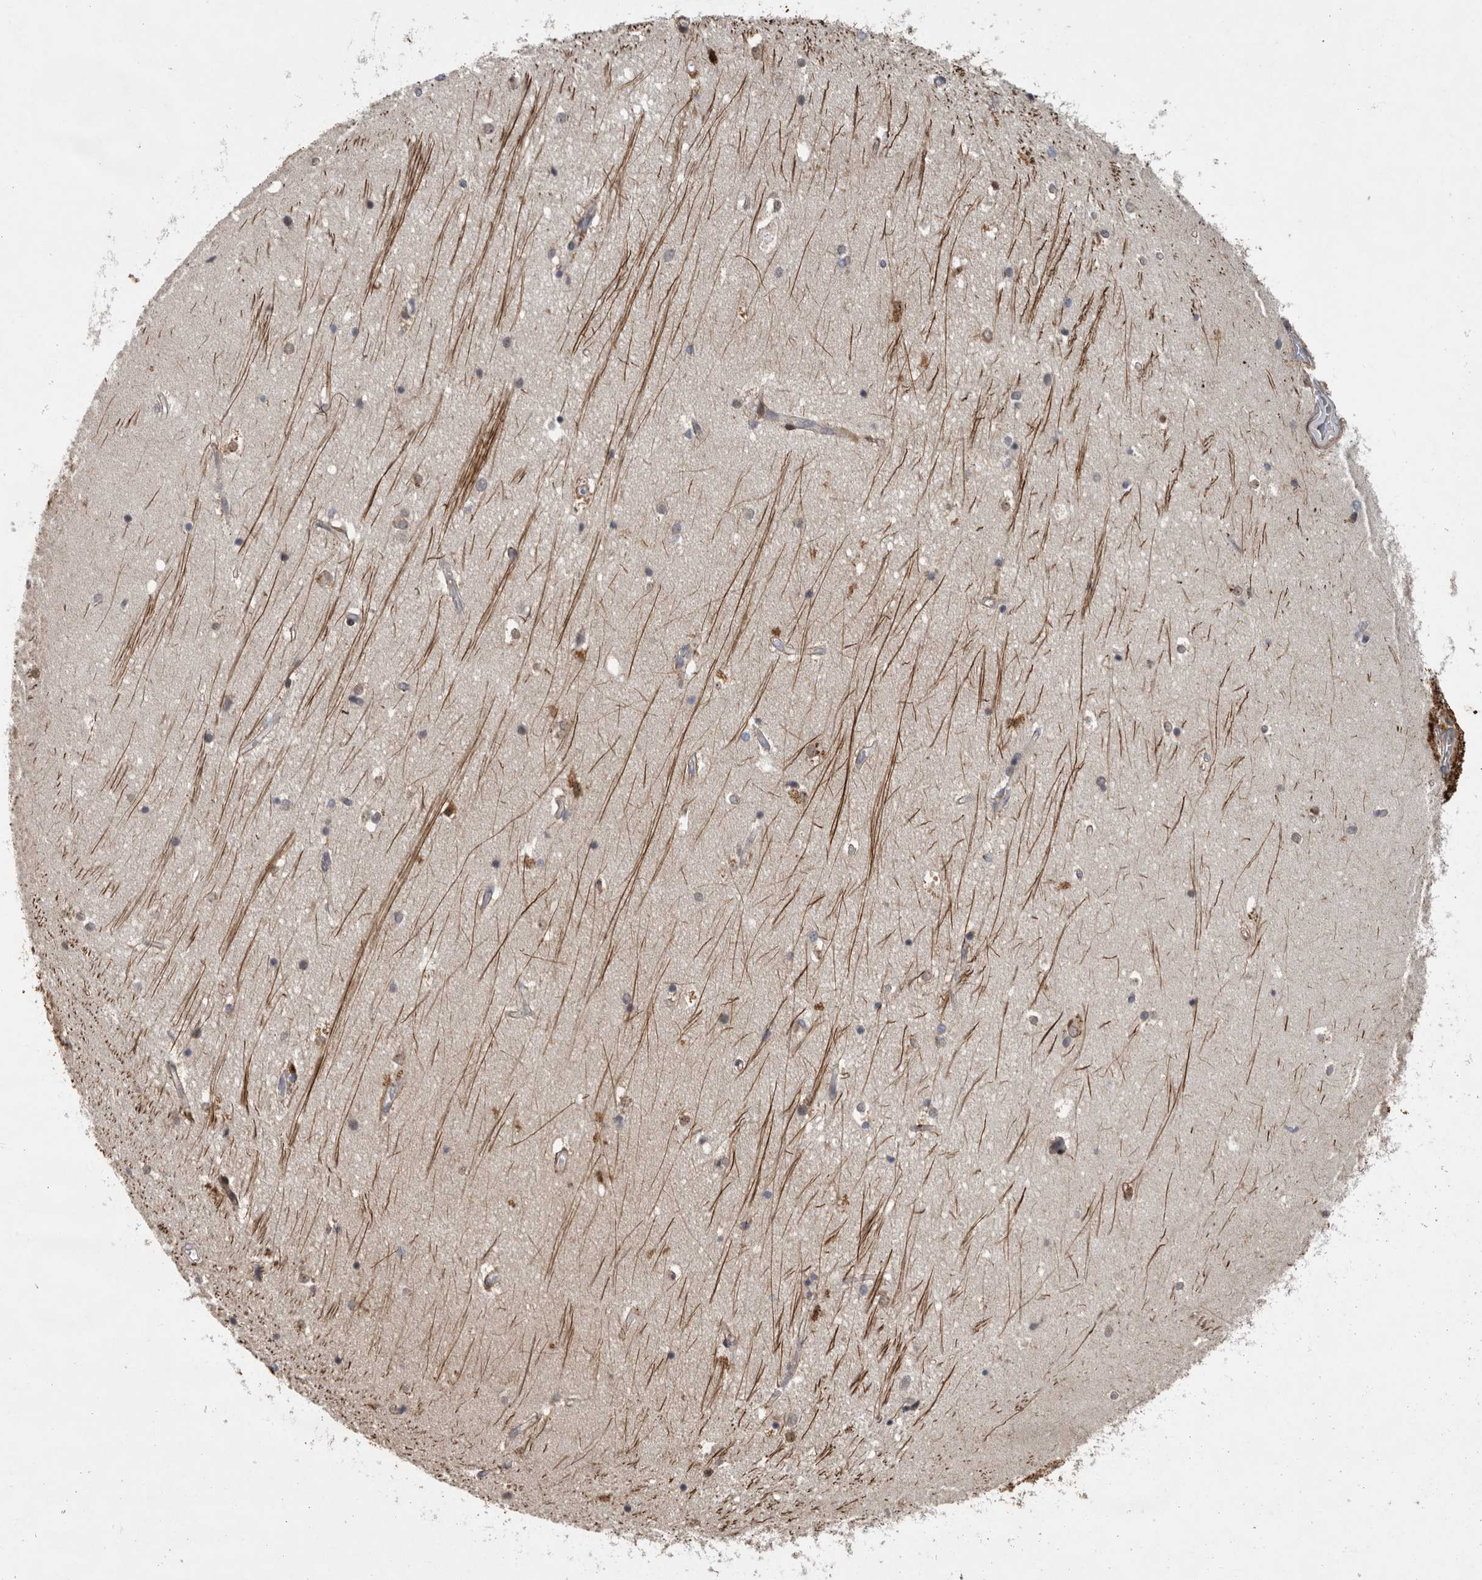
{"staining": {"intensity": "moderate", "quantity": "25%-75%", "location": "cytoplasmic/membranous,nuclear"}, "tissue": "hippocampus", "cell_type": "Glial cells", "image_type": "normal", "snomed": [{"axis": "morphology", "description": "Normal tissue, NOS"}, {"axis": "topography", "description": "Hippocampus"}], "caption": "This image demonstrates unremarkable hippocampus stained with IHC to label a protein in brown. The cytoplasmic/membranous,nuclear of glial cells show moderate positivity for the protein. Nuclei are counter-stained blue.", "gene": "MPDZ", "patient": {"sex": "male", "age": 45}}